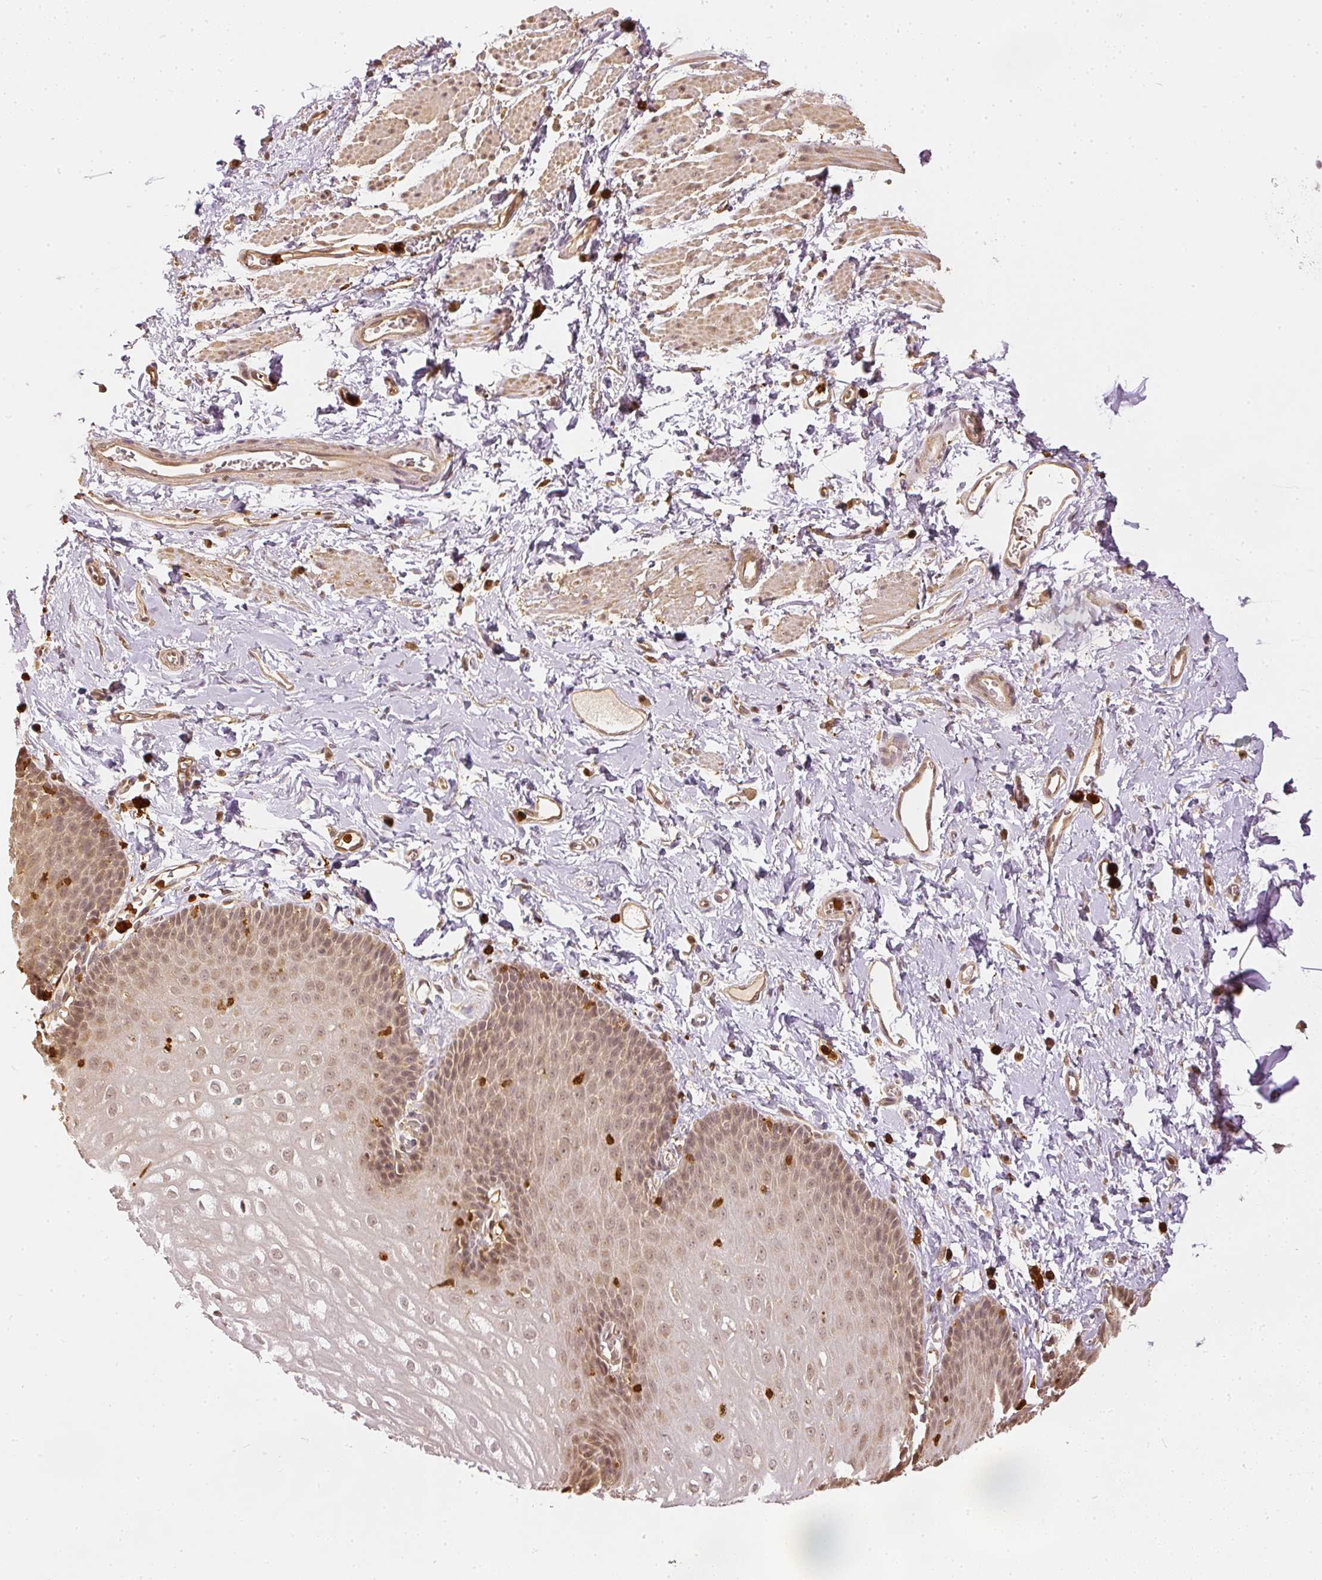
{"staining": {"intensity": "moderate", "quantity": ">75%", "location": "nuclear"}, "tissue": "esophagus", "cell_type": "Squamous epithelial cells", "image_type": "normal", "snomed": [{"axis": "morphology", "description": "Normal tissue, NOS"}, {"axis": "topography", "description": "Esophagus"}], "caption": "The image exhibits immunohistochemical staining of unremarkable esophagus. There is moderate nuclear staining is identified in approximately >75% of squamous epithelial cells. (Brightfield microscopy of DAB IHC at high magnification).", "gene": "PFN1", "patient": {"sex": "male", "age": 70}}